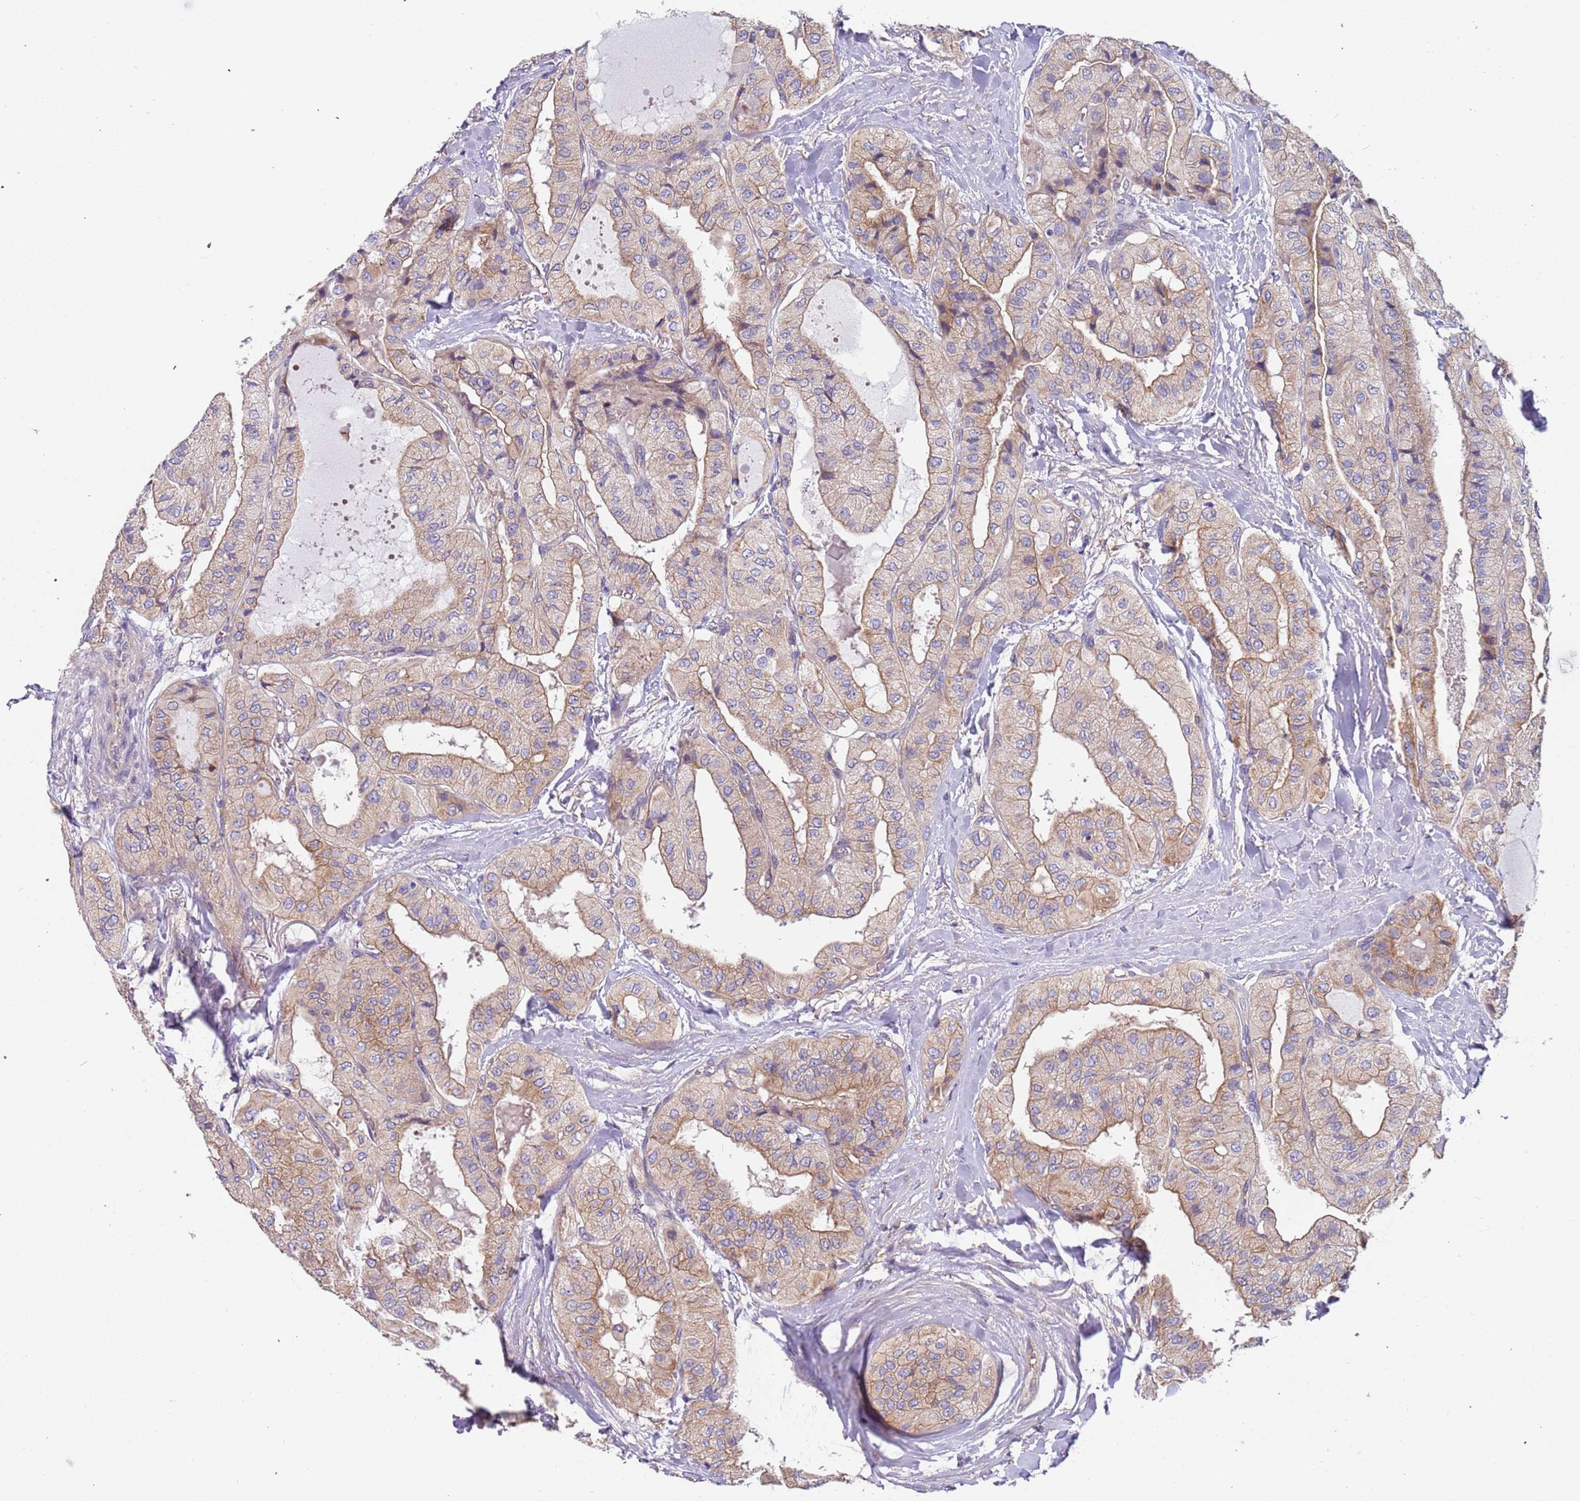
{"staining": {"intensity": "weak", "quantity": ">75%", "location": "cytoplasmic/membranous"}, "tissue": "thyroid cancer", "cell_type": "Tumor cells", "image_type": "cancer", "snomed": [{"axis": "morphology", "description": "Papillary adenocarcinoma, NOS"}, {"axis": "topography", "description": "Thyroid gland"}], "caption": "A high-resolution histopathology image shows immunohistochemistry (IHC) staining of thyroid cancer, which reveals weak cytoplasmic/membranous expression in about >75% of tumor cells. (IHC, brightfield microscopy, high magnification).", "gene": "LAMB4", "patient": {"sex": "female", "age": 59}}